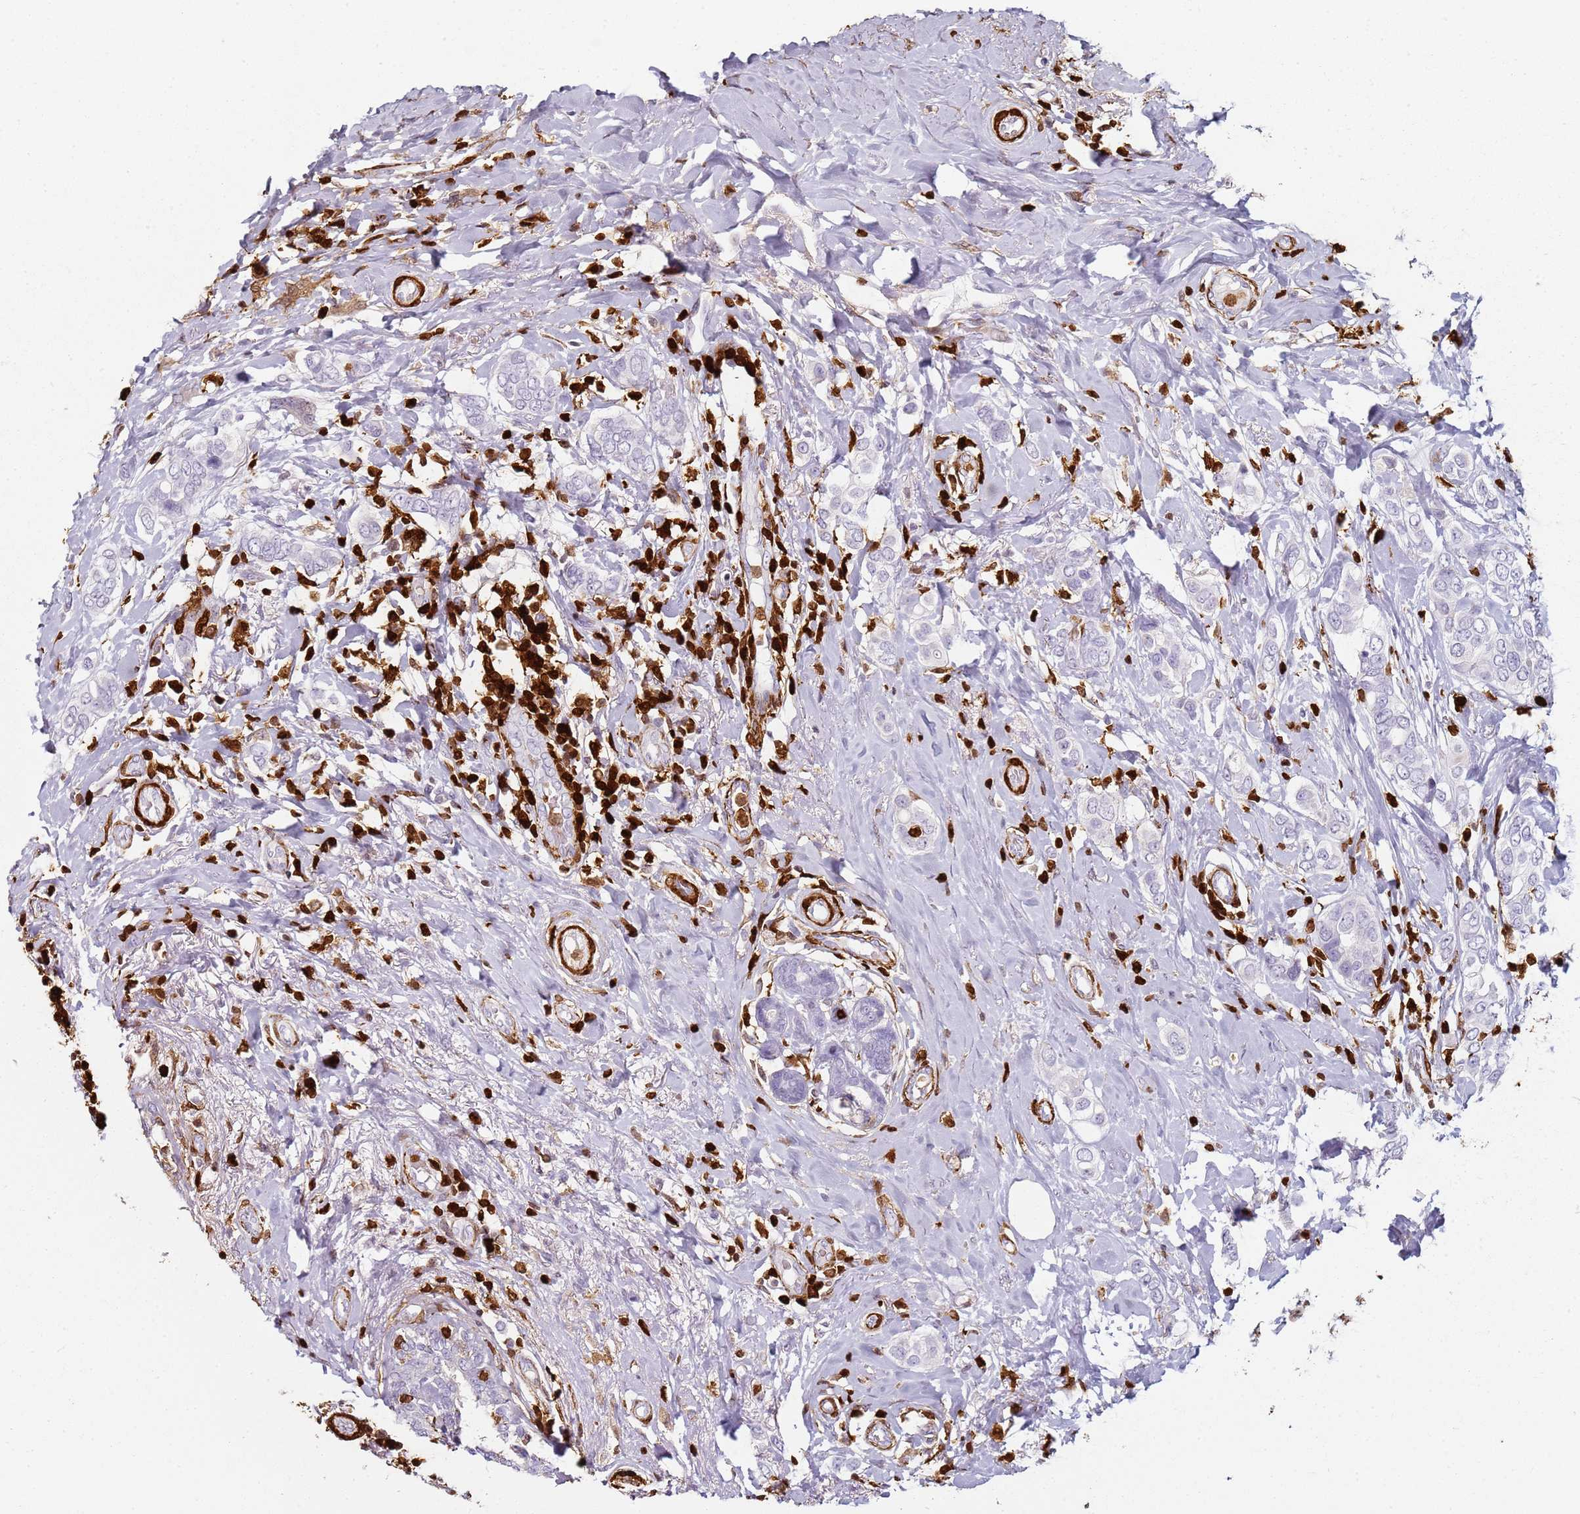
{"staining": {"intensity": "negative", "quantity": "none", "location": "none"}, "tissue": "breast cancer", "cell_type": "Tumor cells", "image_type": "cancer", "snomed": [{"axis": "morphology", "description": "Lobular carcinoma"}, {"axis": "topography", "description": "Breast"}], "caption": "DAB immunohistochemical staining of breast lobular carcinoma reveals no significant positivity in tumor cells.", "gene": "S100A4", "patient": {"sex": "female", "age": 51}}